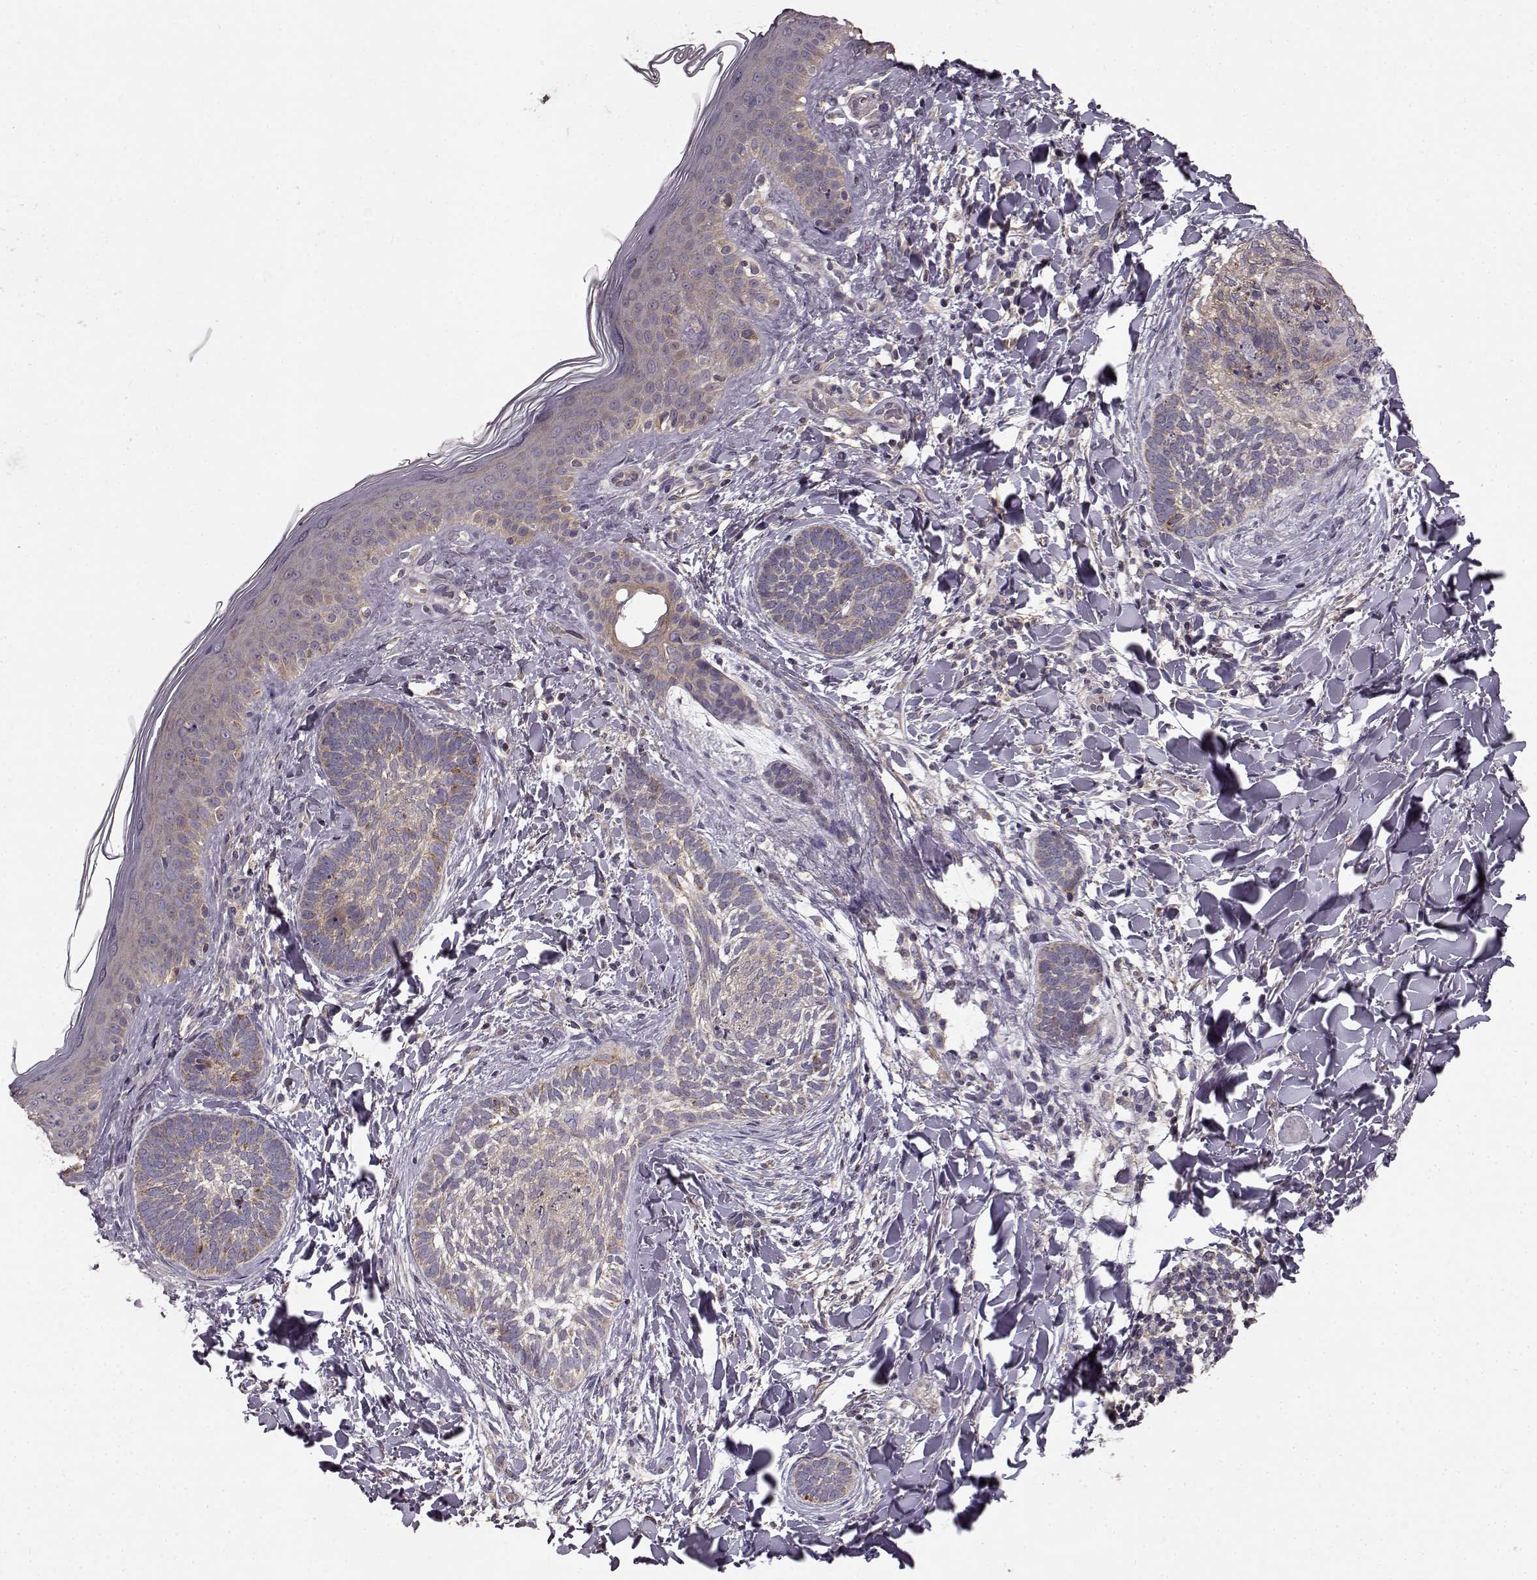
{"staining": {"intensity": "weak", "quantity": ">75%", "location": "cytoplasmic/membranous"}, "tissue": "skin cancer", "cell_type": "Tumor cells", "image_type": "cancer", "snomed": [{"axis": "morphology", "description": "Normal tissue, NOS"}, {"axis": "morphology", "description": "Basal cell carcinoma"}, {"axis": "topography", "description": "Skin"}], "caption": "The photomicrograph shows immunohistochemical staining of skin cancer (basal cell carcinoma). There is weak cytoplasmic/membranous positivity is appreciated in about >75% of tumor cells.", "gene": "ERBB3", "patient": {"sex": "male", "age": 46}}